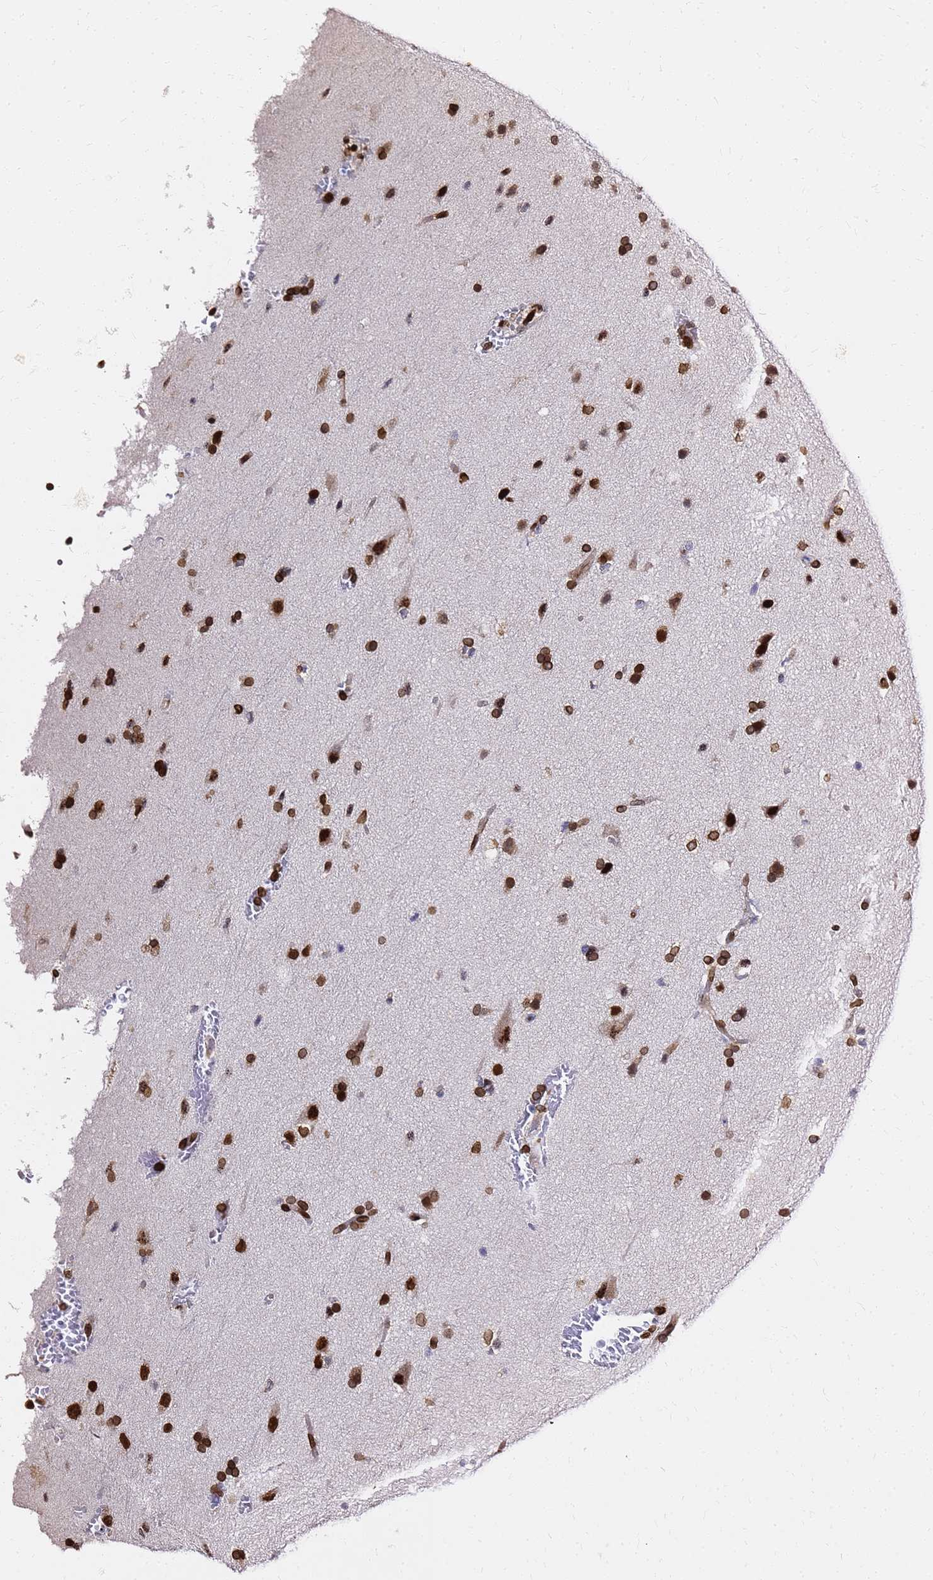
{"staining": {"intensity": "strong", "quantity": ">75%", "location": "nuclear"}, "tissue": "glioma", "cell_type": "Tumor cells", "image_type": "cancer", "snomed": [{"axis": "morphology", "description": "Glioma, malignant, Low grade"}, {"axis": "topography", "description": "Brain"}], "caption": "Approximately >75% of tumor cells in malignant glioma (low-grade) display strong nuclear protein positivity as visualized by brown immunohistochemical staining.", "gene": "C6orf141", "patient": {"sex": "female", "age": 37}}